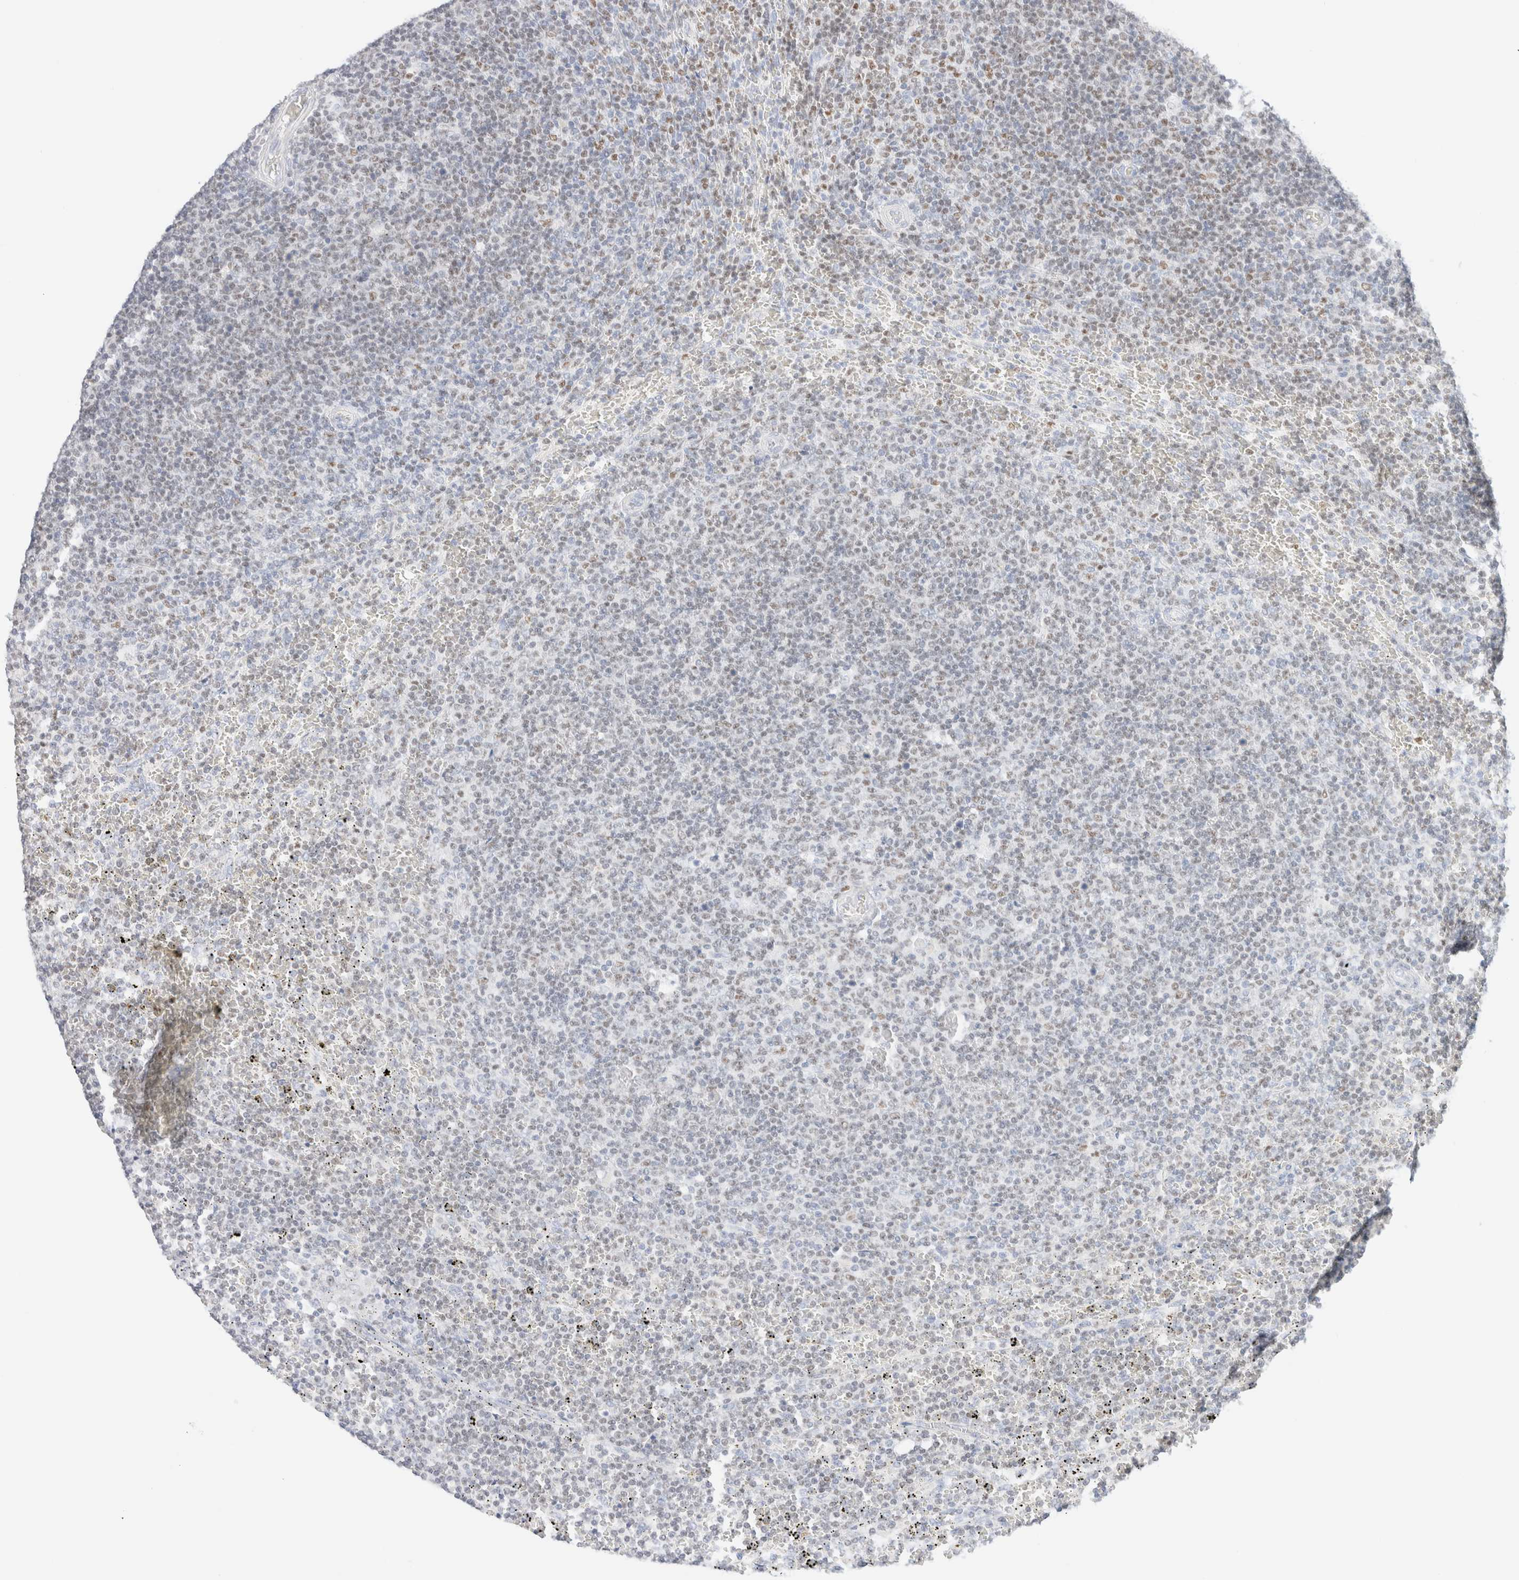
{"staining": {"intensity": "weak", "quantity": "25%-75%", "location": "nuclear"}, "tissue": "lymphoma", "cell_type": "Tumor cells", "image_type": "cancer", "snomed": [{"axis": "morphology", "description": "Malignant lymphoma, non-Hodgkin's type, Low grade"}, {"axis": "topography", "description": "Spleen"}], "caption": "IHC image of neoplastic tissue: lymphoma stained using IHC reveals low levels of weak protein expression localized specifically in the nuclear of tumor cells, appearing as a nuclear brown color.", "gene": "IKZF3", "patient": {"sex": "female", "age": 19}}